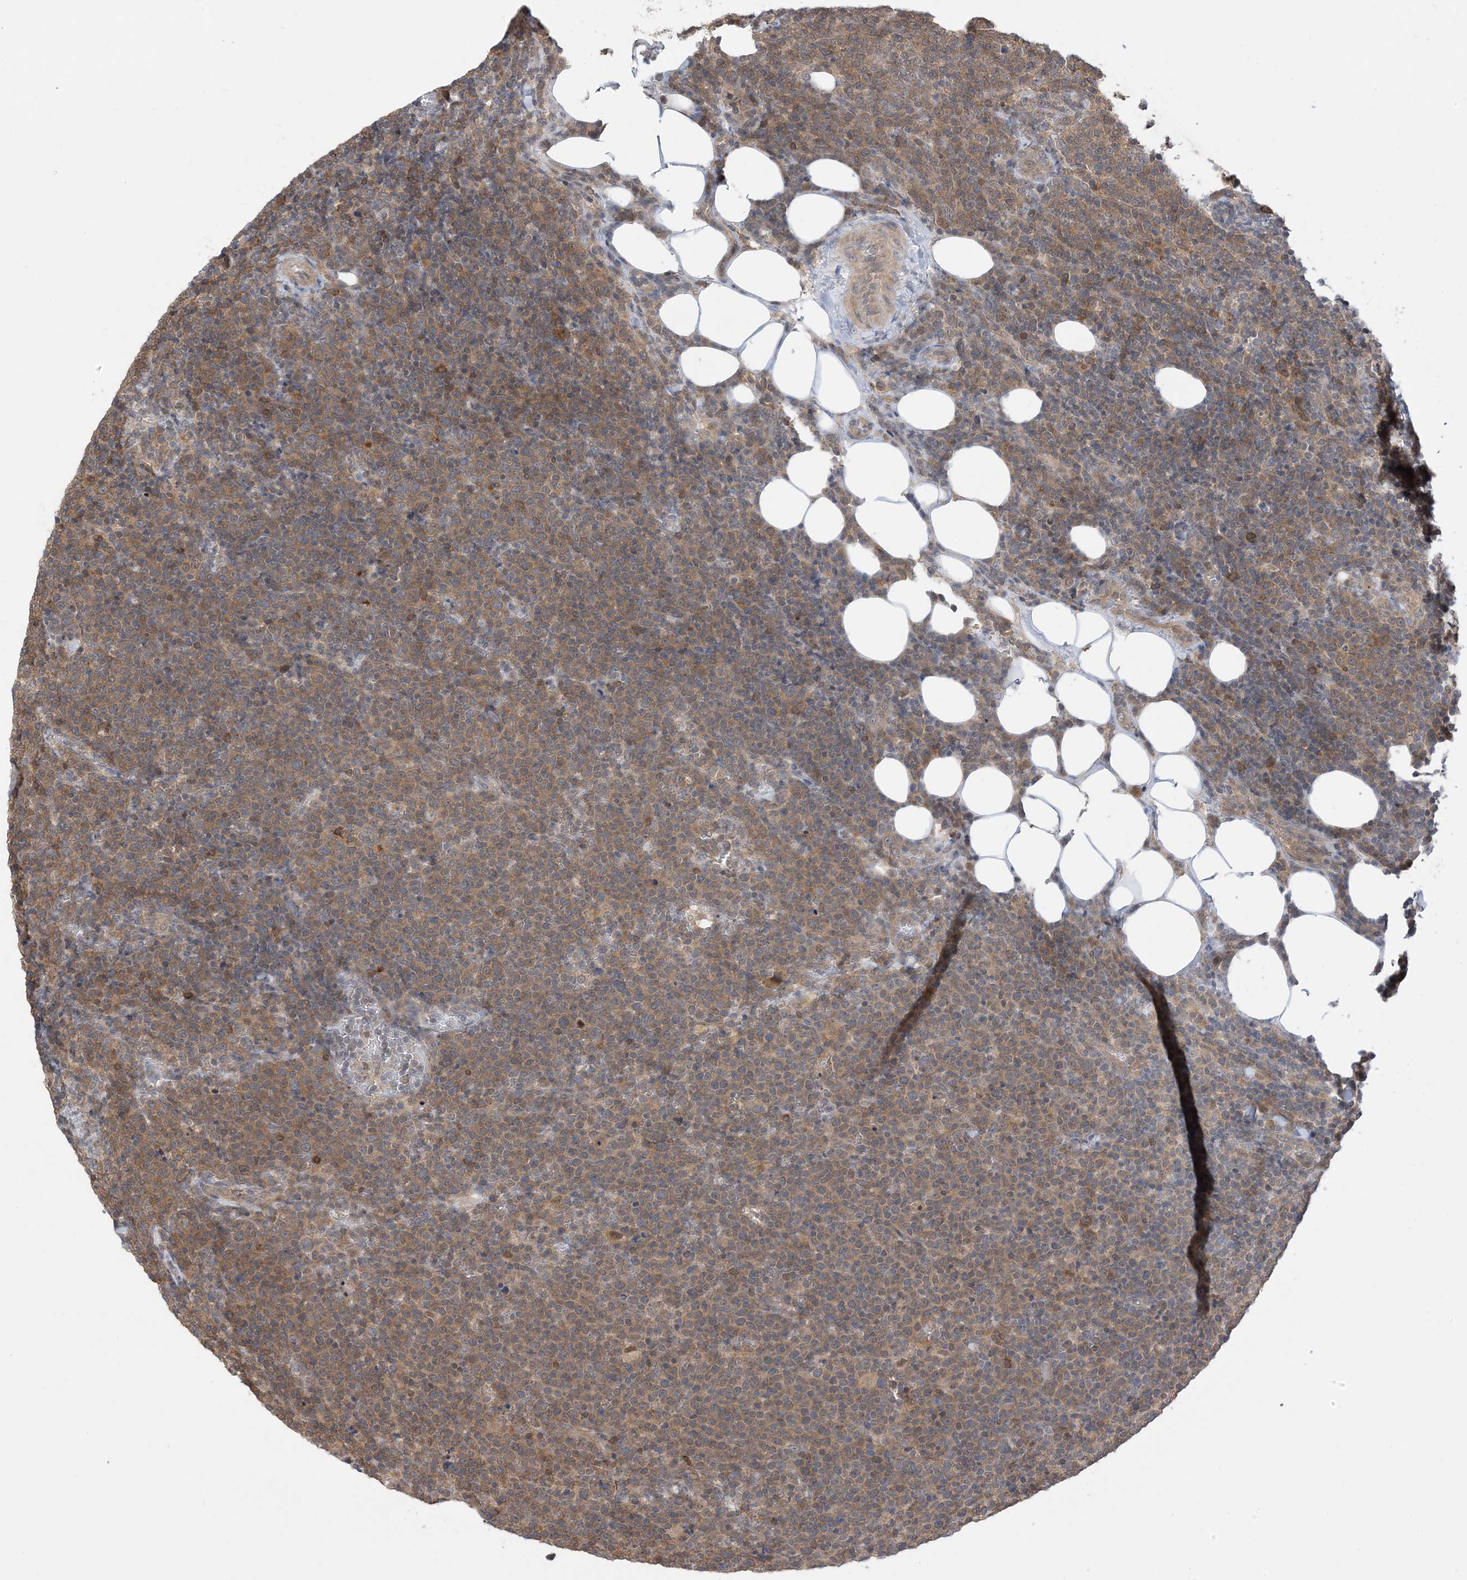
{"staining": {"intensity": "moderate", "quantity": ">75%", "location": "cytoplasmic/membranous"}, "tissue": "lymphoma", "cell_type": "Tumor cells", "image_type": "cancer", "snomed": [{"axis": "morphology", "description": "Malignant lymphoma, non-Hodgkin's type, High grade"}, {"axis": "topography", "description": "Lymph node"}], "caption": "High-power microscopy captured an IHC image of lymphoma, revealing moderate cytoplasmic/membranous positivity in about >75% of tumor cells.", "gene": "WDR26", "patient": {"sex": "male", "age": 61}}